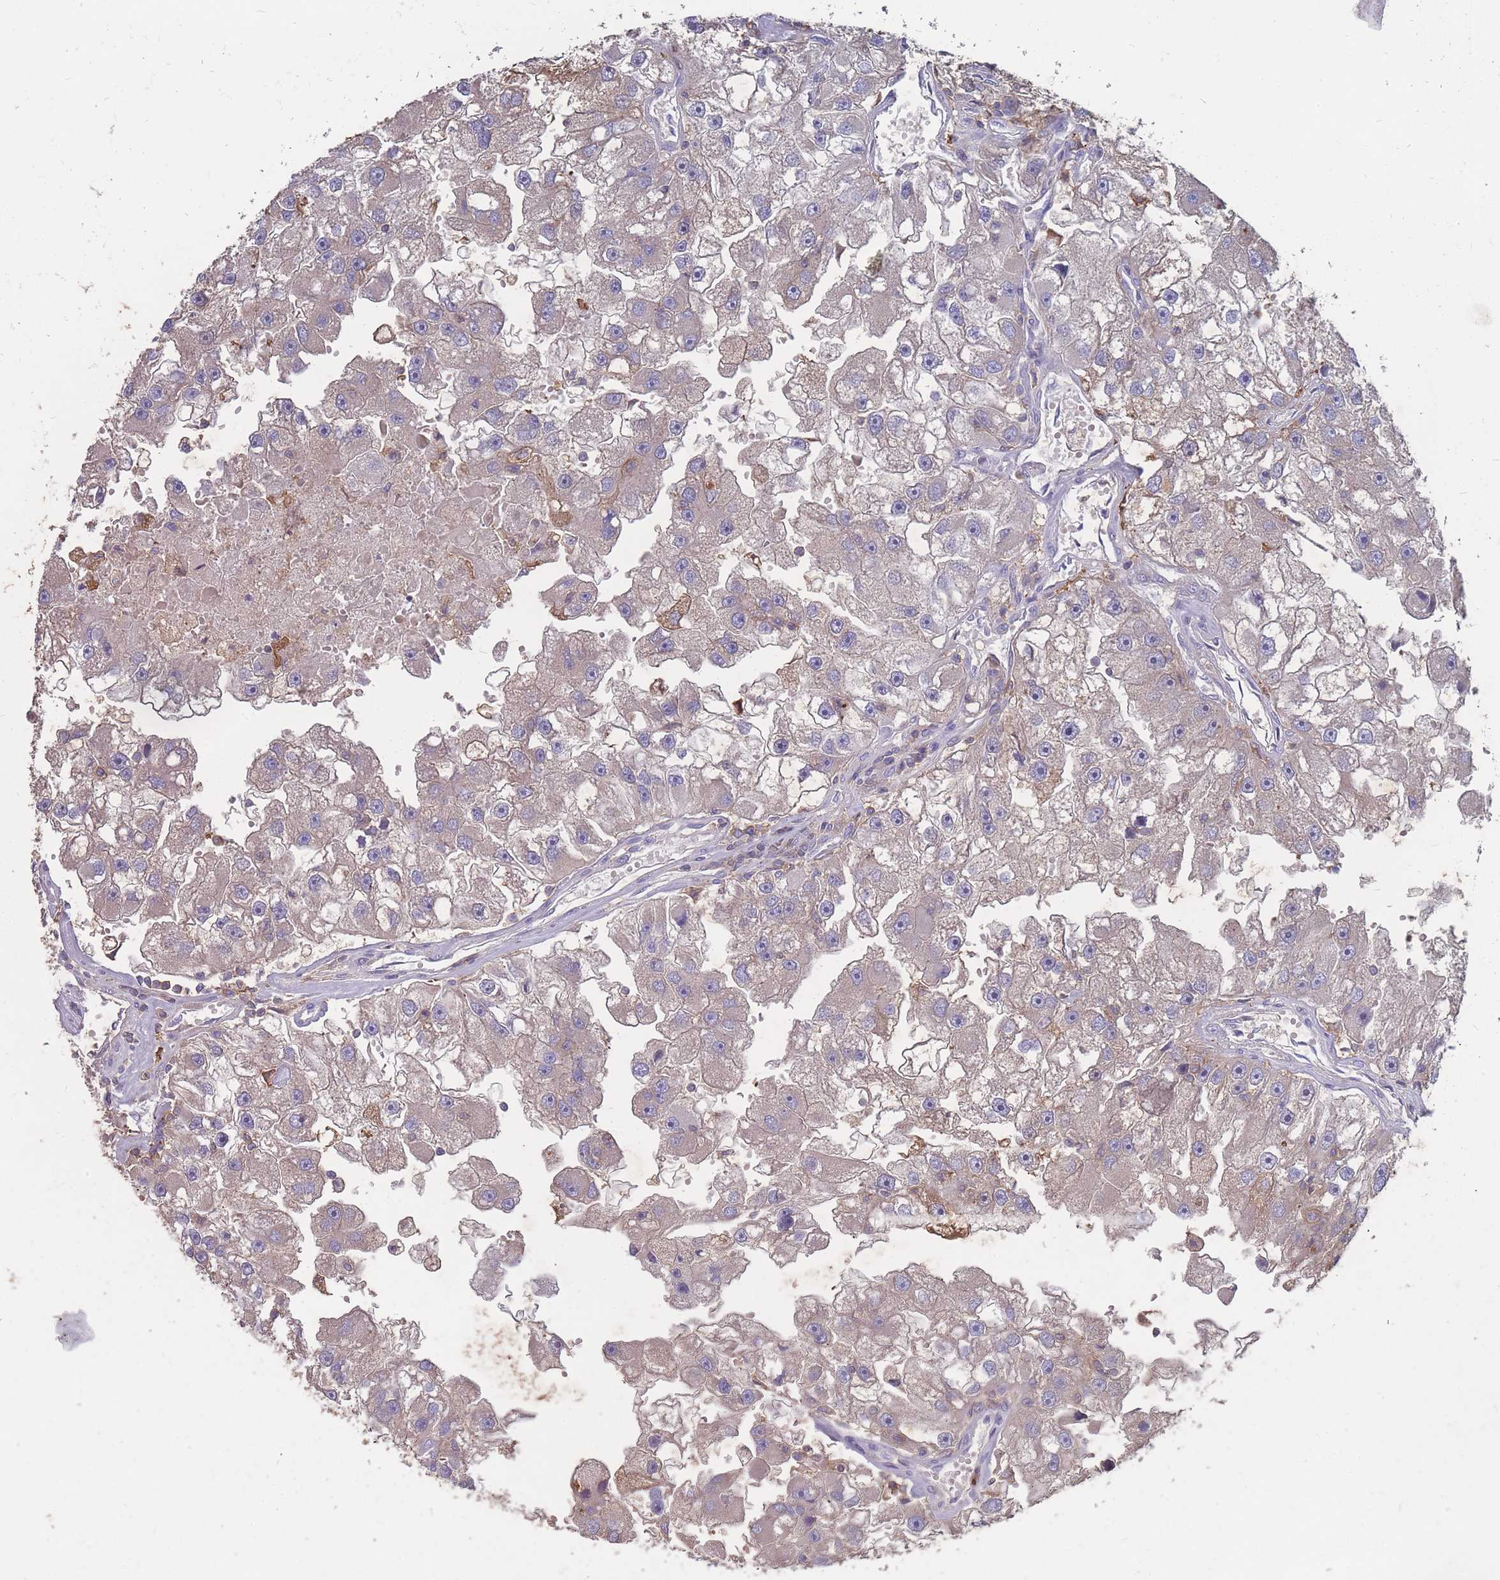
{"staining": {"intensity": "weak", "quantity": "<25%", "location": "cytoplasmic/membranous"}, "tissue": "renal cancer", "cell_type": "Tumor cells", "image_type": "cancer", "snomed": [{"axis": "morphology", "description": "Adenocarcinoma, NOS"}, {"axis": "topography", "description": "Kidney"}], "caption": "Tumor cells are negative for brown protein staining in renal cancer. (DAB (3,3'-diaminobenzidine) IHC visualized using brightfield microscopy, high magnification).", "gene": "CD33", "patient": {"sex": "male", "age": 63}}